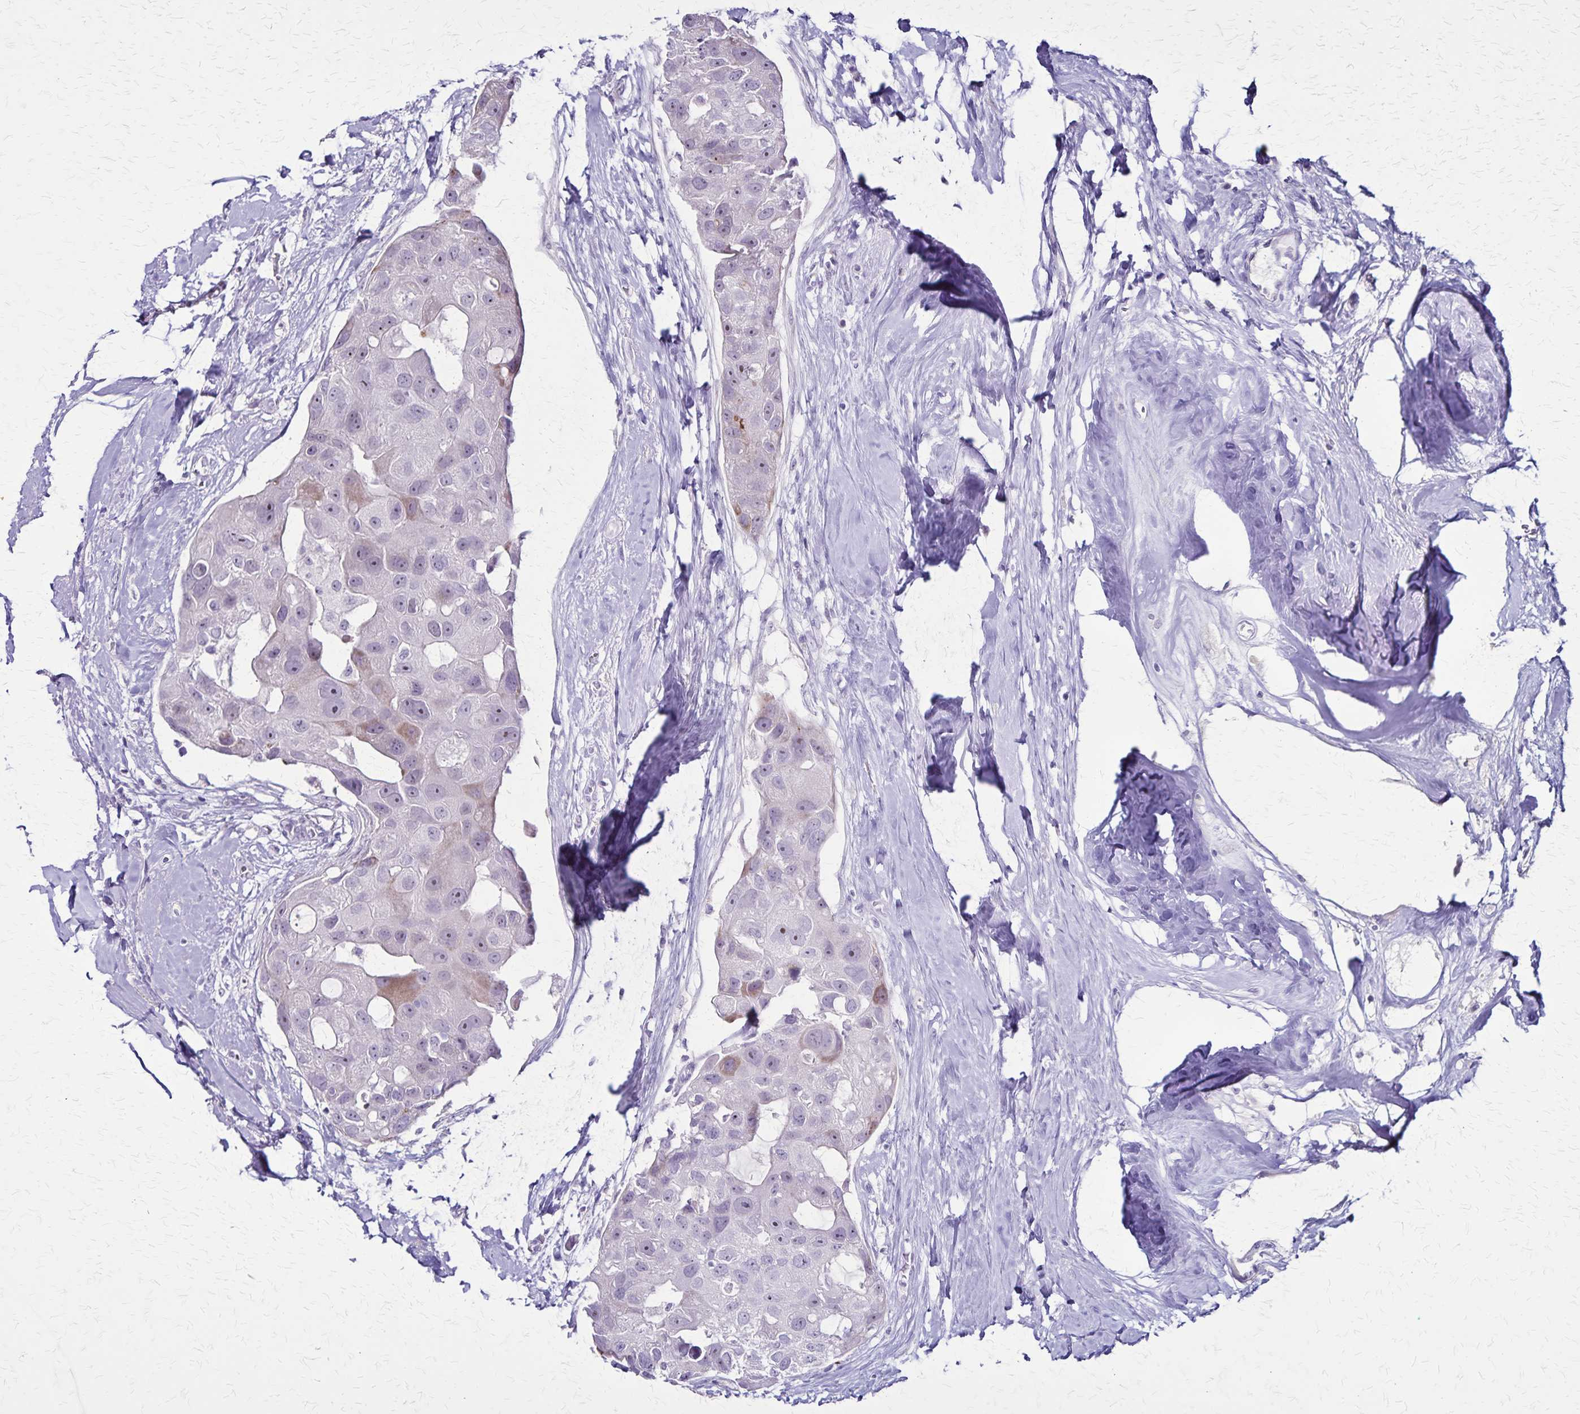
{"staining": {"intensity": "weak", "quantity": "<25%", "location": "cytoplasmic/membranous"}, "tissue": "breast cancer", "cell_type": "Tumor cells", "image_type": "cancer", "snomed": [{"axis": "morphology", "description": "Duct carcinoma"}, {"axis": "topography", "description": "Breast"}], "caption": "A micrograph of human breast cancer (invasive ductal carcinoma) is negative for staining in tumor cells.", "gene": "OR51B5", "patient": {"sex": "female", "age": 43}}